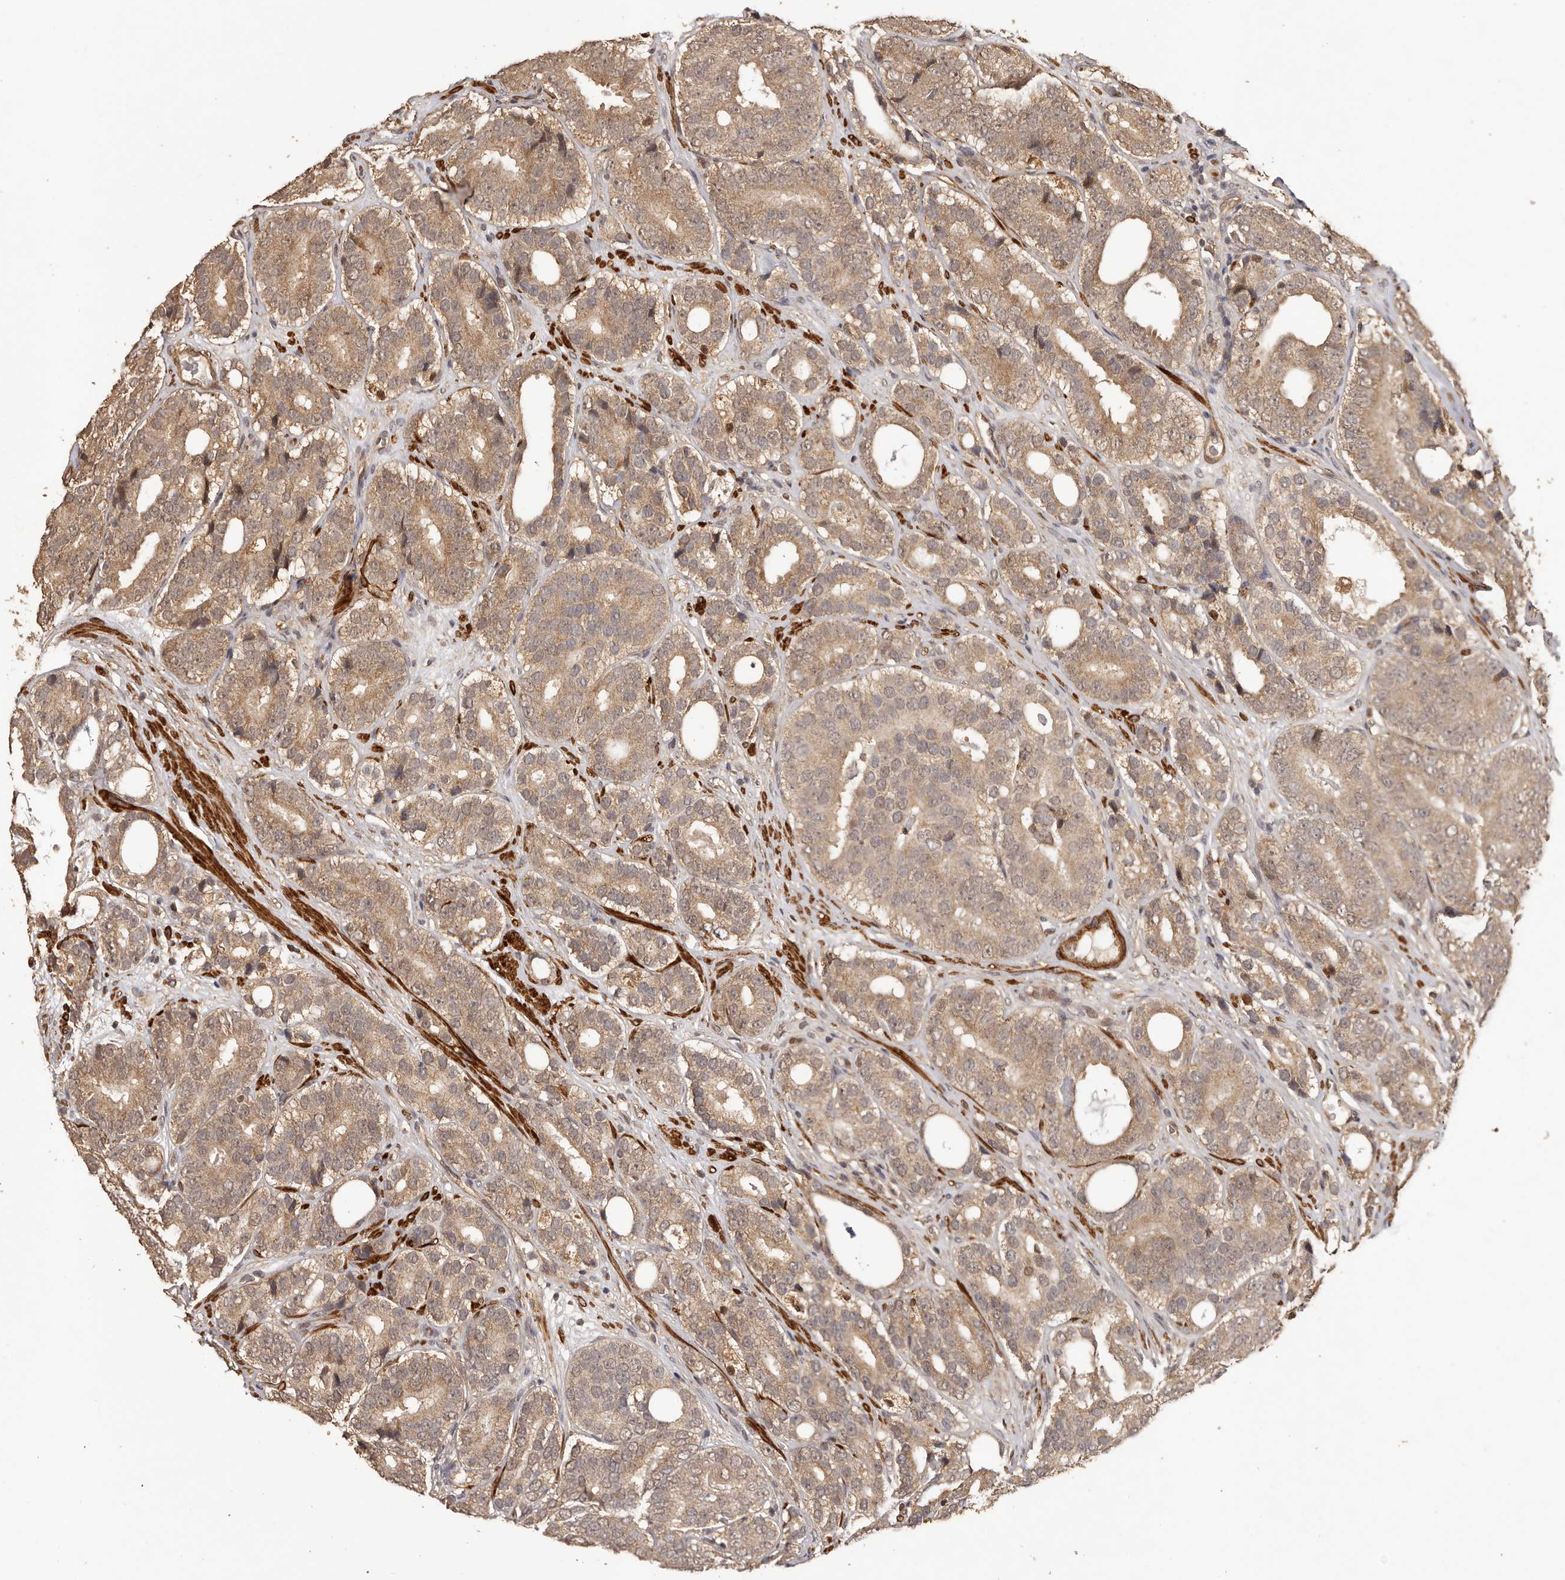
{"staining": {"intensity": "moderate", "quantity": ">75%", "location": "cytoplasmic/membranous,nuclear"}, "tissue": "prostate cancer", "cell_type": "Tumor cells", "image_type": "cancer", "snomed": [{"axis": "morphology", "description": "Adenocarcinoma, High grade"}, {"axis": "topography", "description": "Prostate"}], "caption": "This photomicrograph shows immunohistochemistry (IHC) staining of human high-grade adenocarcinoma (prostate), with medium moderate cytoplasmic/membranous and nuclear staining in approximately >75% of tumor cells.", "gene": "UBR2", "patient": {"sex": "male", "age": 56}}